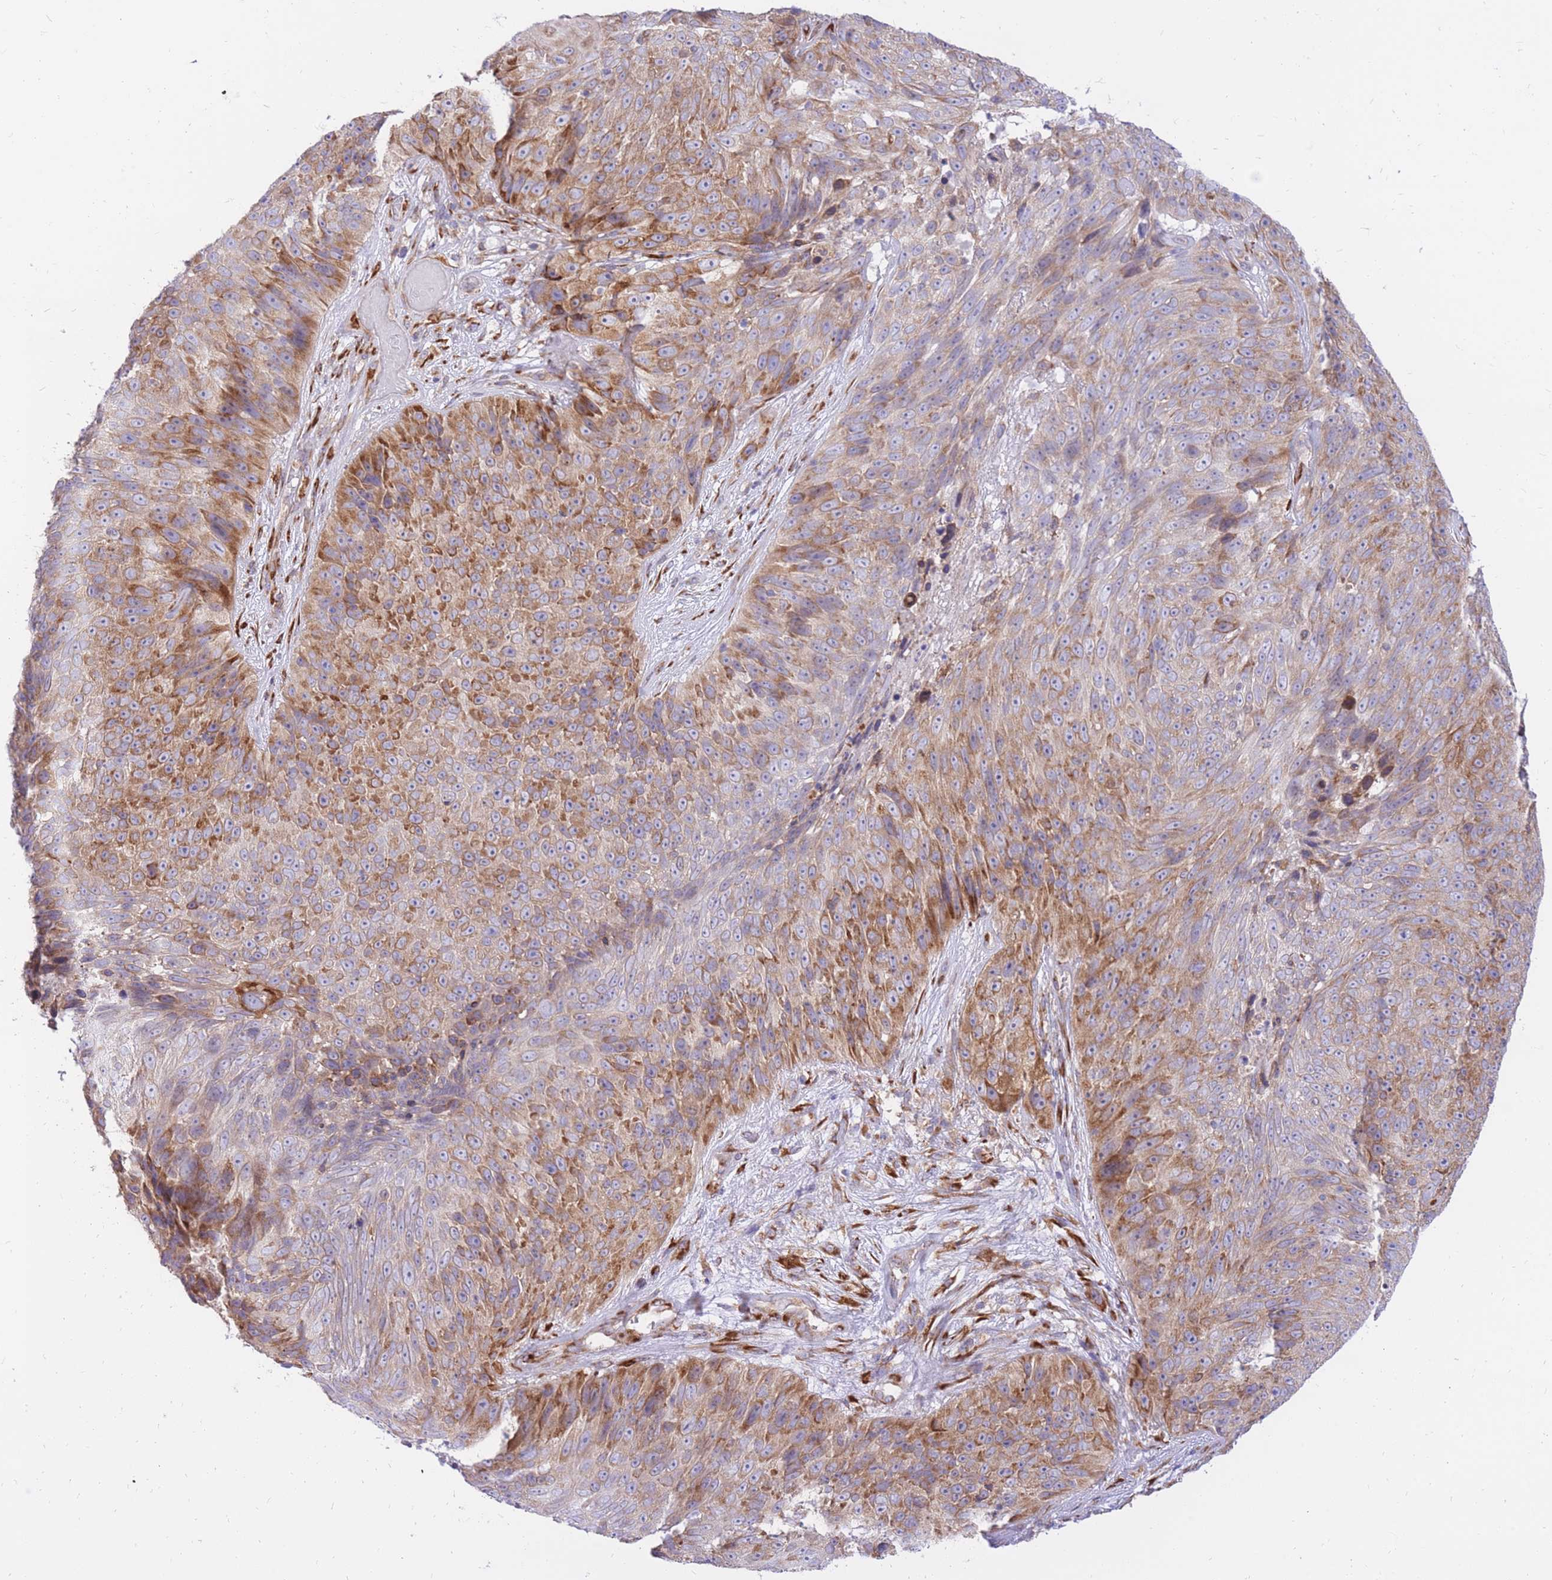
{"staining": {"intensity": "moderate", "quantity": ">75%", "location": "cytoplasmic/membranous"}, "tissue": "skin cancer", "cell_type": "Tumor cells", "image_type": "cancer", "snomed": [{"axis": "morphology", "description": "Squamous cell carcinoma, NOS"}, {"axis": "topography", "description": "Skin"}], "caption": "Moderate cytoplasmic/membranous expression for a protein is identified in about >75% of tumor cells of skin cancer using IHC.", "gene": "GBP7", "patient": {"sex": "female", "age": 87}}